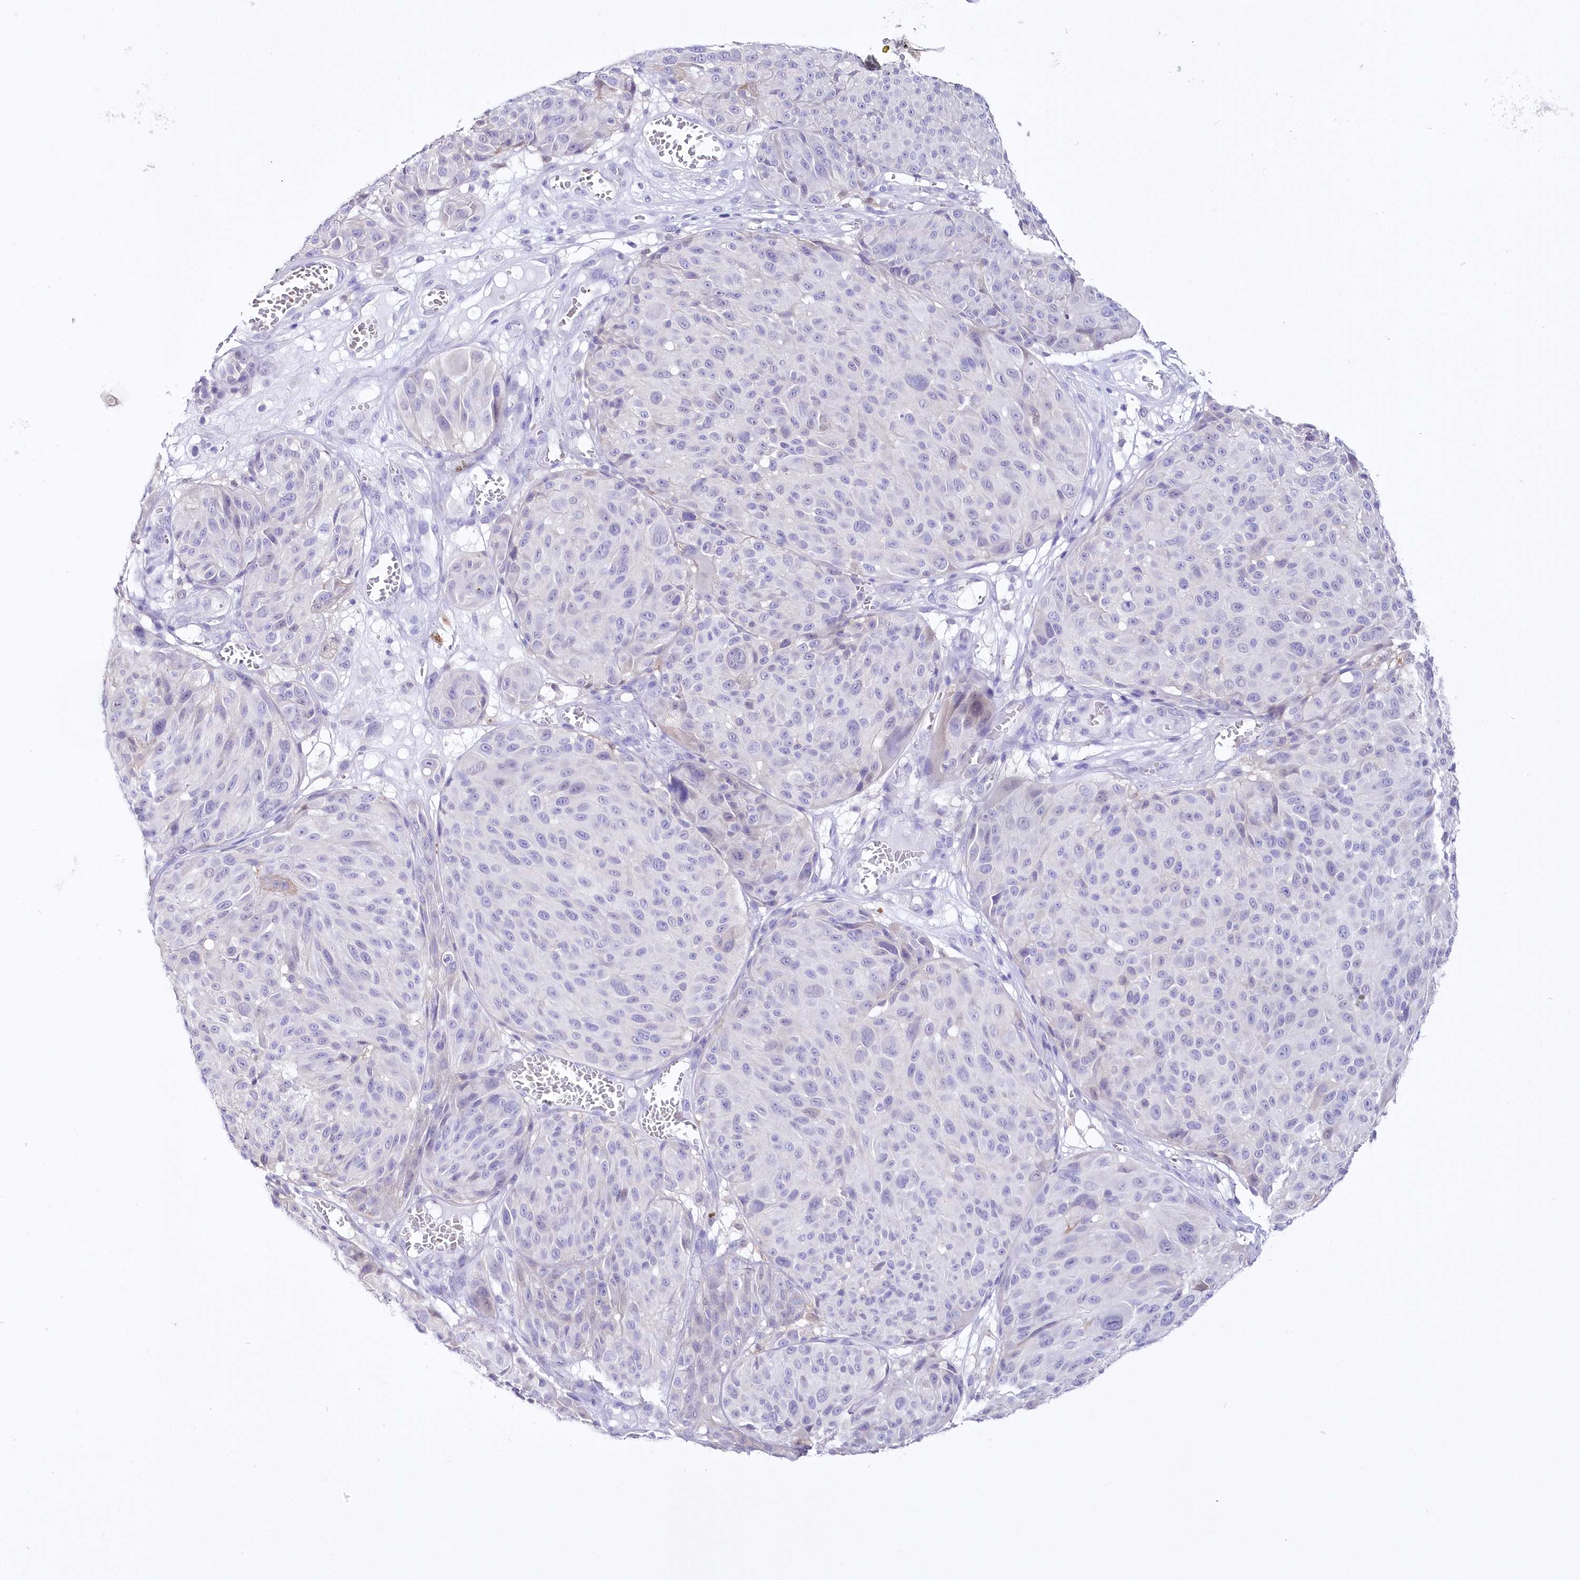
{"staining": {"intensity": "negative", "quantity": "none", "location": "none"}, "tissue": "melanoma", "cell_type": "Tumor cells", "image_type": "cancer", "snomed": [{"axis": "morphology", "description": "Malignant melanoma, NOS"}, {"axis": "topography", "description": "Skin"}], "caption": "This is a photomicrograph of IHC staining of malignant melanoma, which shows no expression in tumor cells.", "gene": "UBA6", "patient": {"sex": "male", "age": 83}}